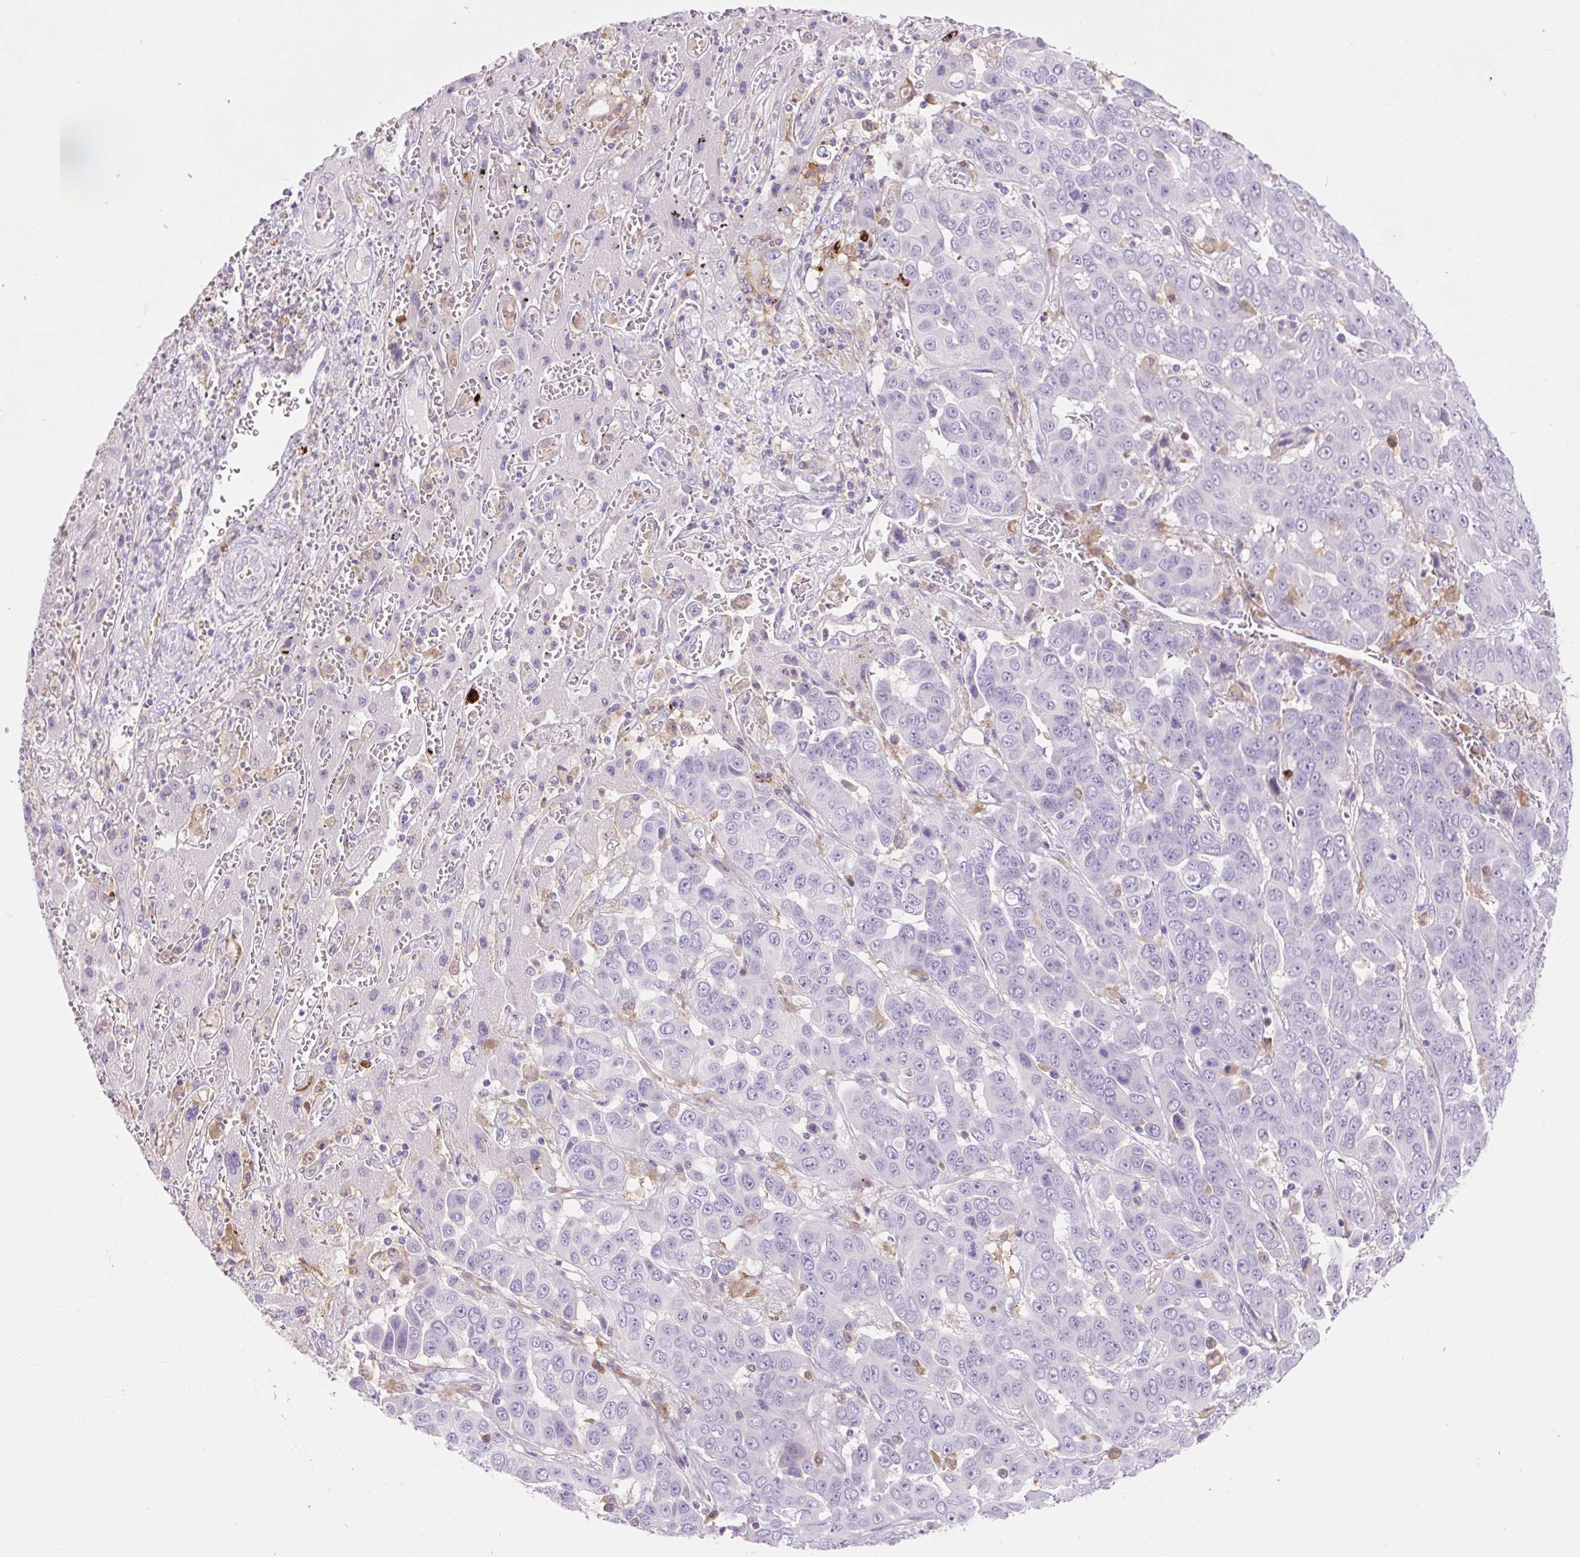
{"staining": {"intensity": "negative", "quantity": "none", "location": "none"}, "tissue": "liver cancer", "cell_type": "Tumor cells", "image_type": "cancer", "snomed": [{"axis": "morphology", "description": "Cholangiocarcinoma"}, {"axis": "topography", "description": "Liver"}], "caption": "The histopathology image shows no staining of tumor cells in cholangiocarcinoma (liver).", "gene": "TDRD15", "patient": {"sex": "female", "age": 52}}